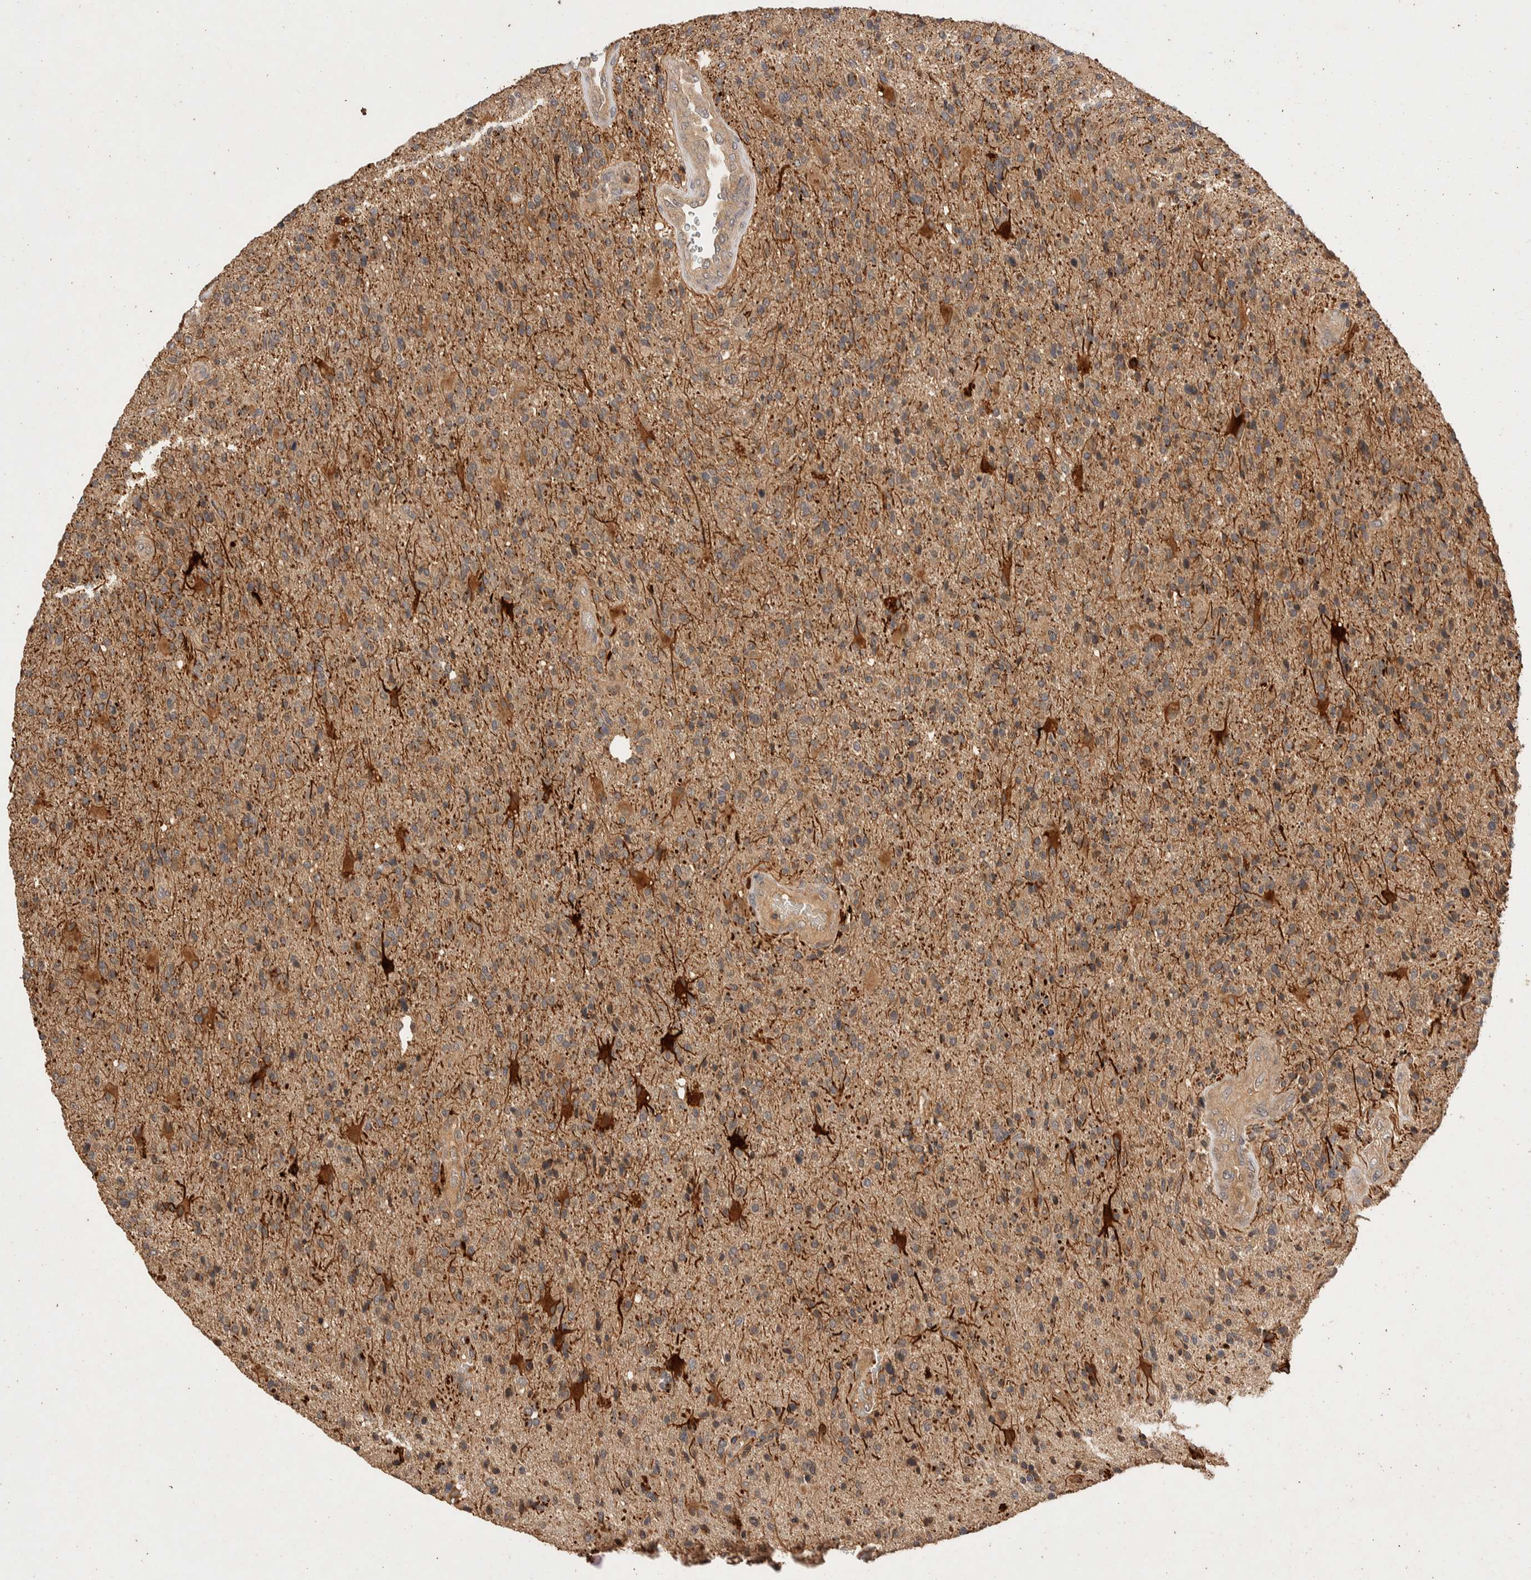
{"staining": {"intensity": "moderate", "quantity": ">75%", "location": "cytoplasmic/membranous"}, "tissue": "glioma", "cell_type": "Tumor cells", "image_type": "cancer", "snomed": [{"axis": "morphology", "description": "Glioma, malignant, High grade"}, {"axis": "topography", "description": "Brain"}], "caption": "Immunohistochemical staining of human malignant glioma (high-grade) reveals moderate cytoplasmic/membranous protein positivity in about >75% of tumor cells.", "gene": "NSMAF", "patient": {"sex": "male", "age": 72}}